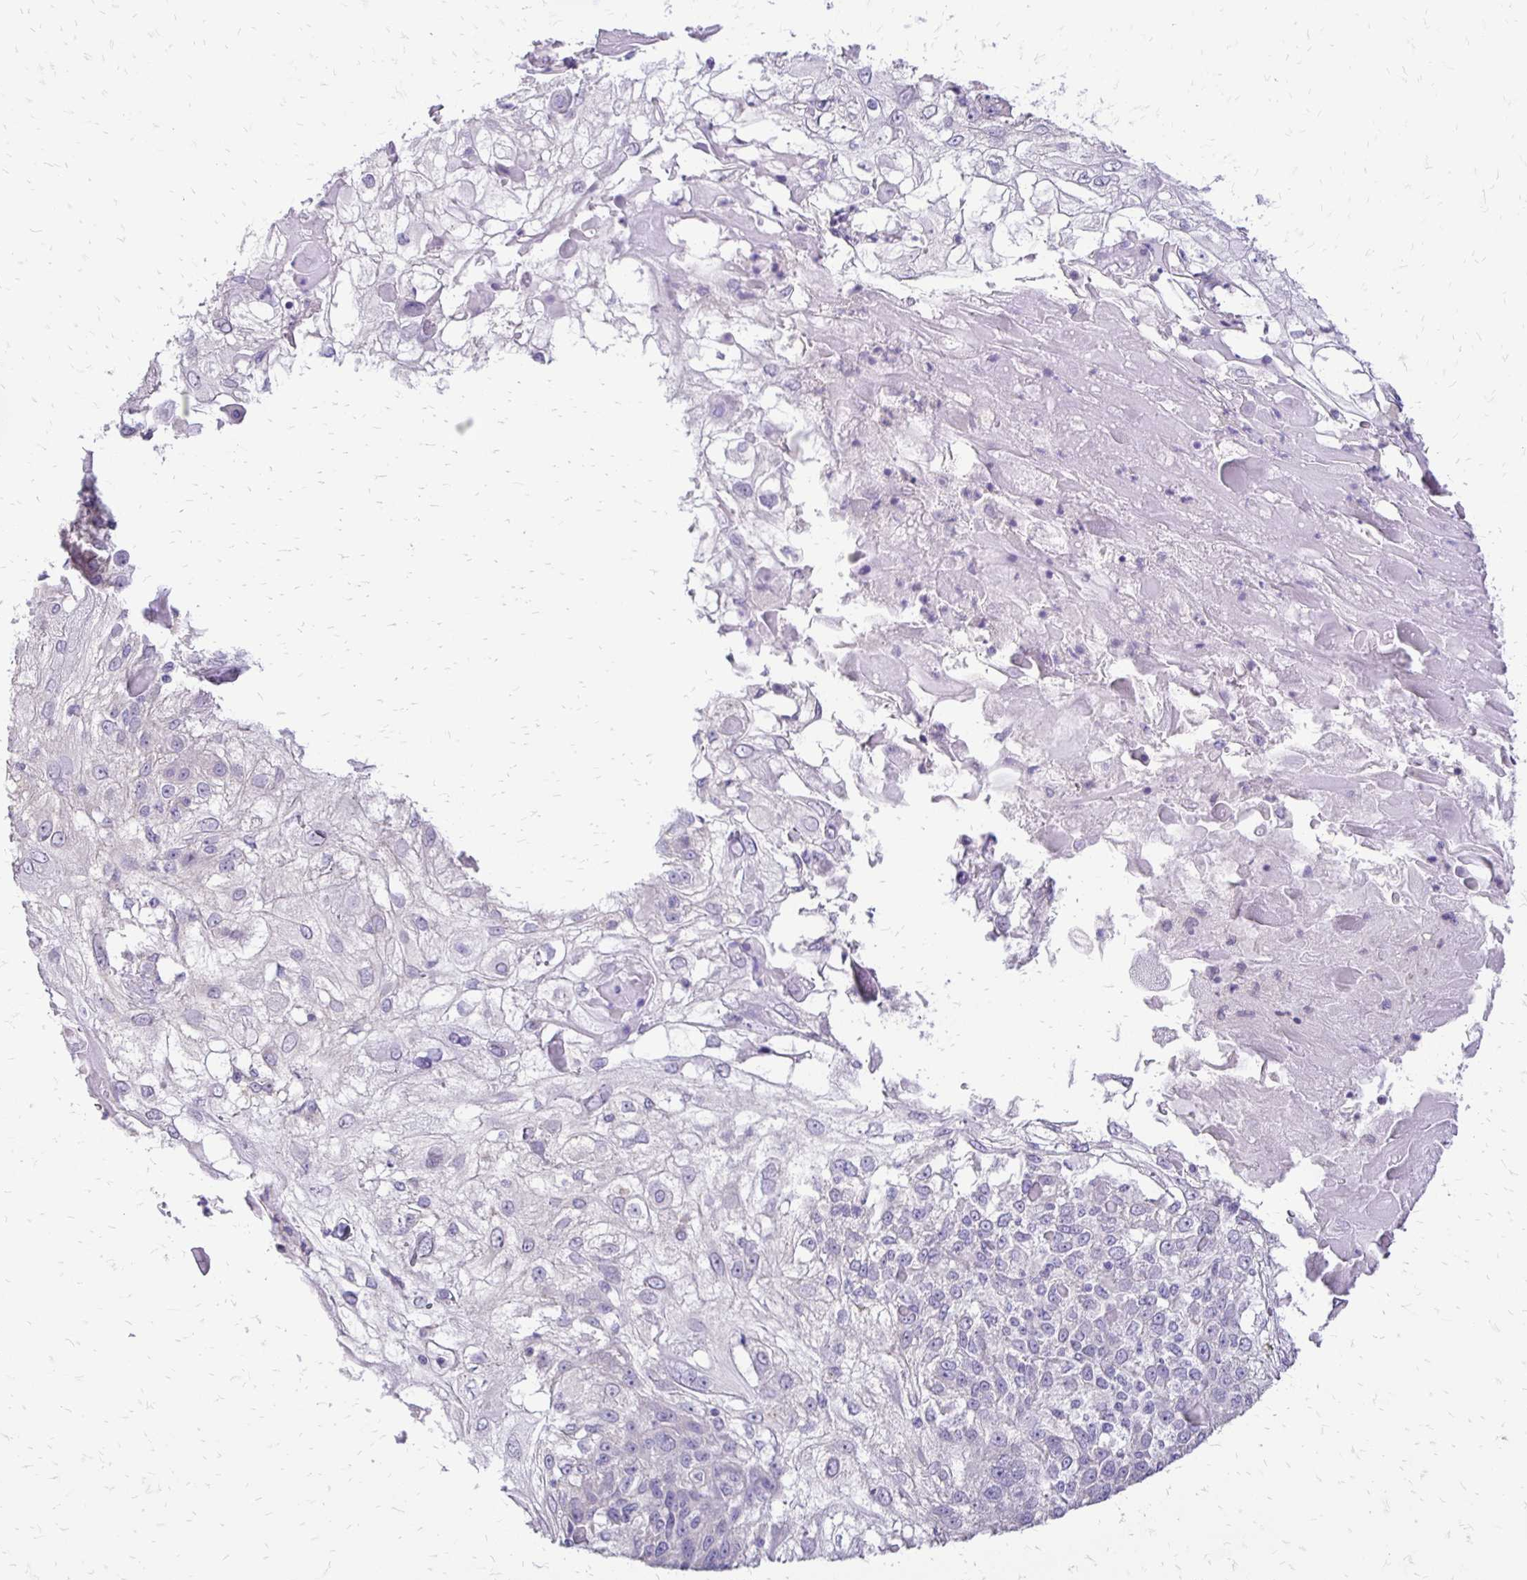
{"staining": {"intensity": "negative", "quantity": "none", "location": "none"}, "tissue": "skin cancer", "cell_type": "Tumor cells", "image_type": "cancer", "snomed": [{"axis": "morphology", "description": "Normal tissue, NOS"}, {"axis": "morphology", "description": "Squamous cell carcinoma, NOS"}, {"axis": "topography", "description": "Skin"}], "caption": "Immunohistochemistry (IHC) micrograph of neoplastic tissue: squamous cell carcinoma (skin) stained with DAB (3,3'-diaminobenzidine) demonstrates no significant protein expression in tumor cells.", "gene": "ALPG", "patient": {"sex": "female", "age": 83}}